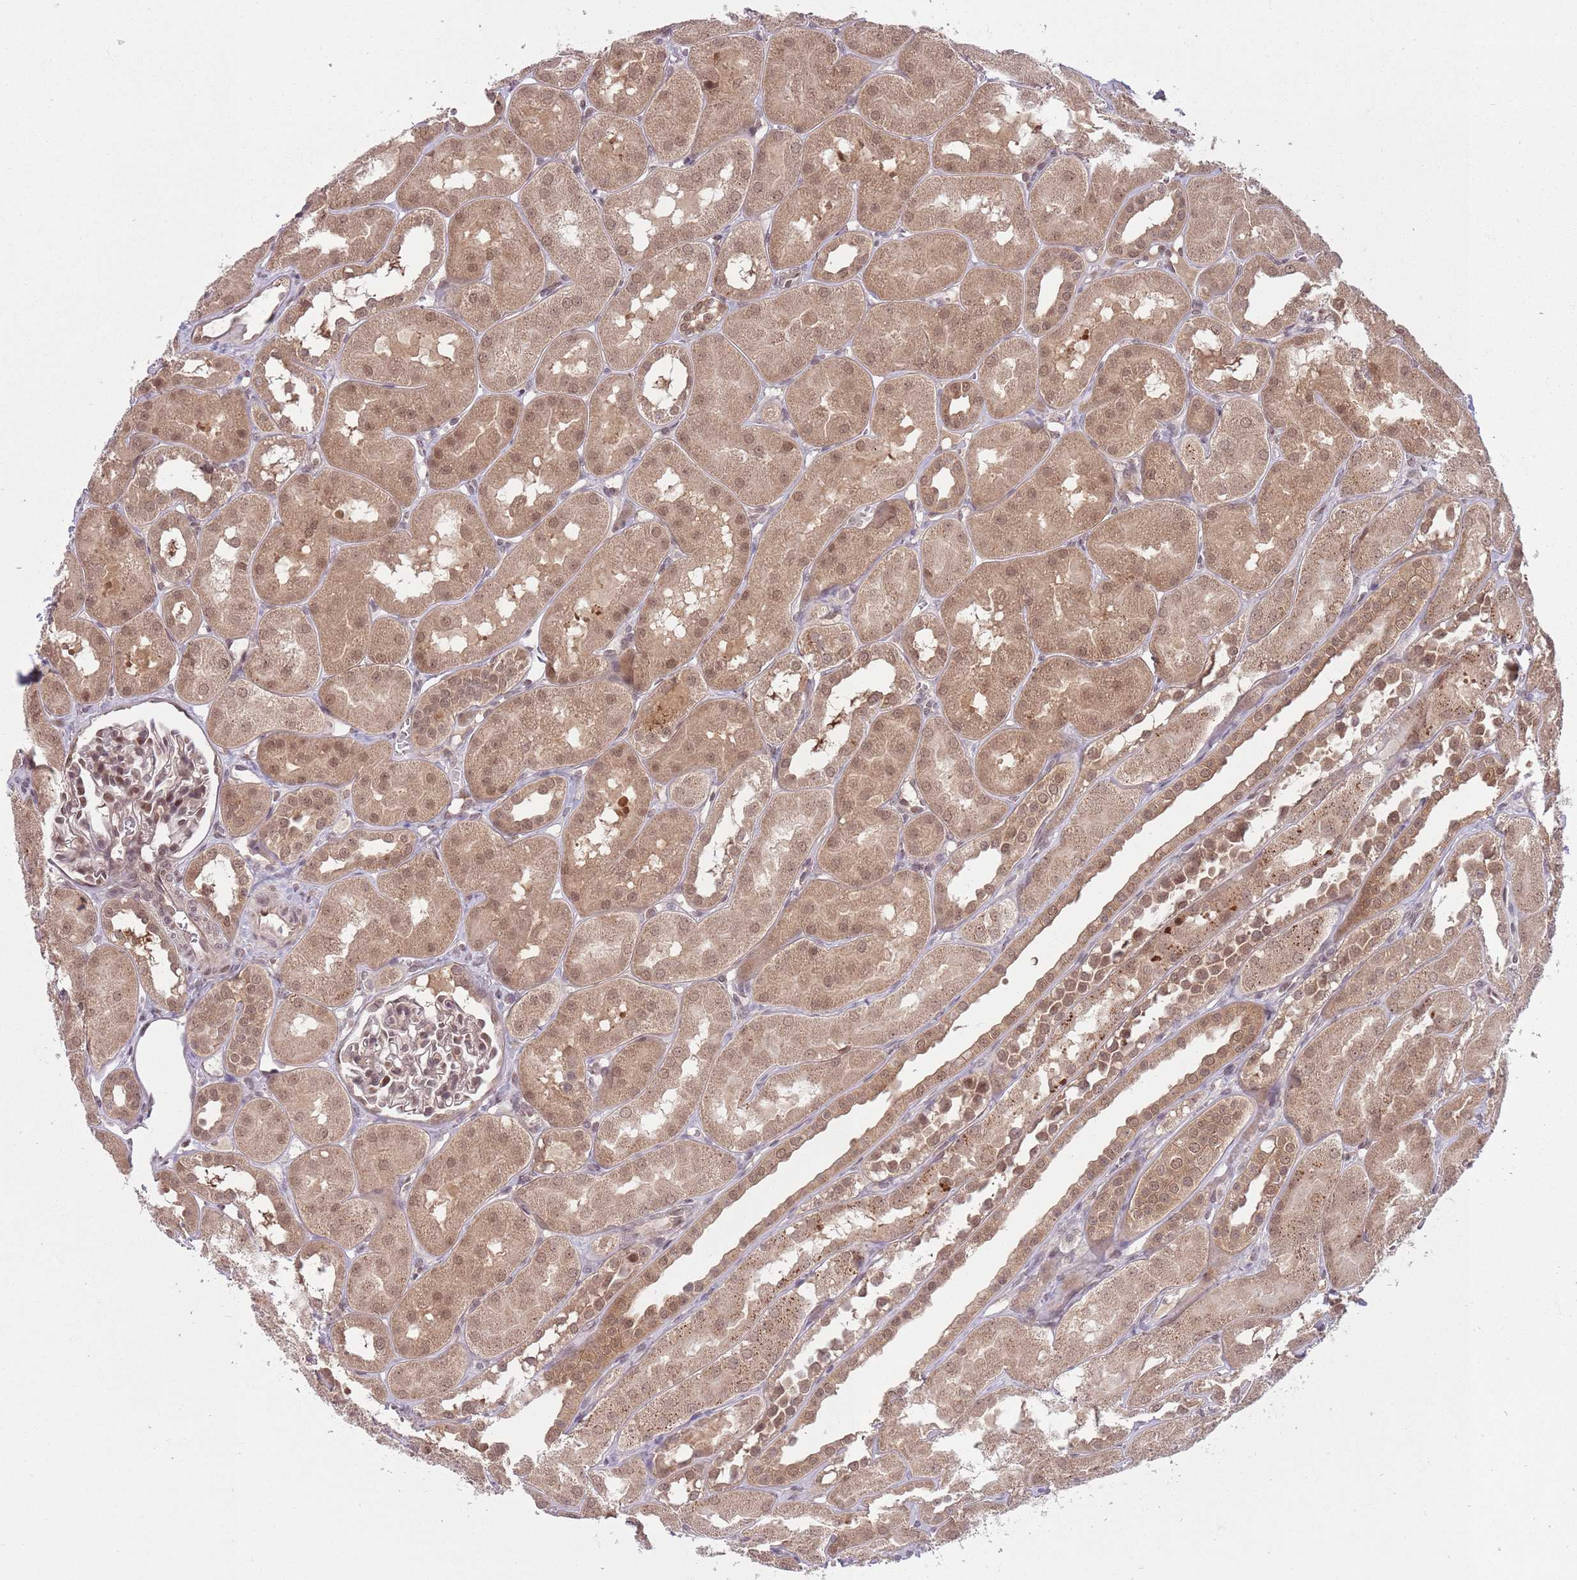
{"staining": {"intensity": "weak", "quantity": "25%-75%", "location": "nuclear"}, "tissue": "kidney", "cell_type": "Cells in glomeruli", "image_type": "normal", "snomed": [{"axis": "morphology", "description": "Normal tissue, NOS"}, {"axis": "topography", "description": "Kidney"}, {"axis": "topography", "description": "Urinary bladder"}], "caption": "Immunohistochemical staining of unremarkable human kidney reveals low levels of weak nuclear positivity in approximately 25%-75% of cells in glomeruli.", "gene": "ADAMTS3", "patient": {"sex": "male", "age": 16}}